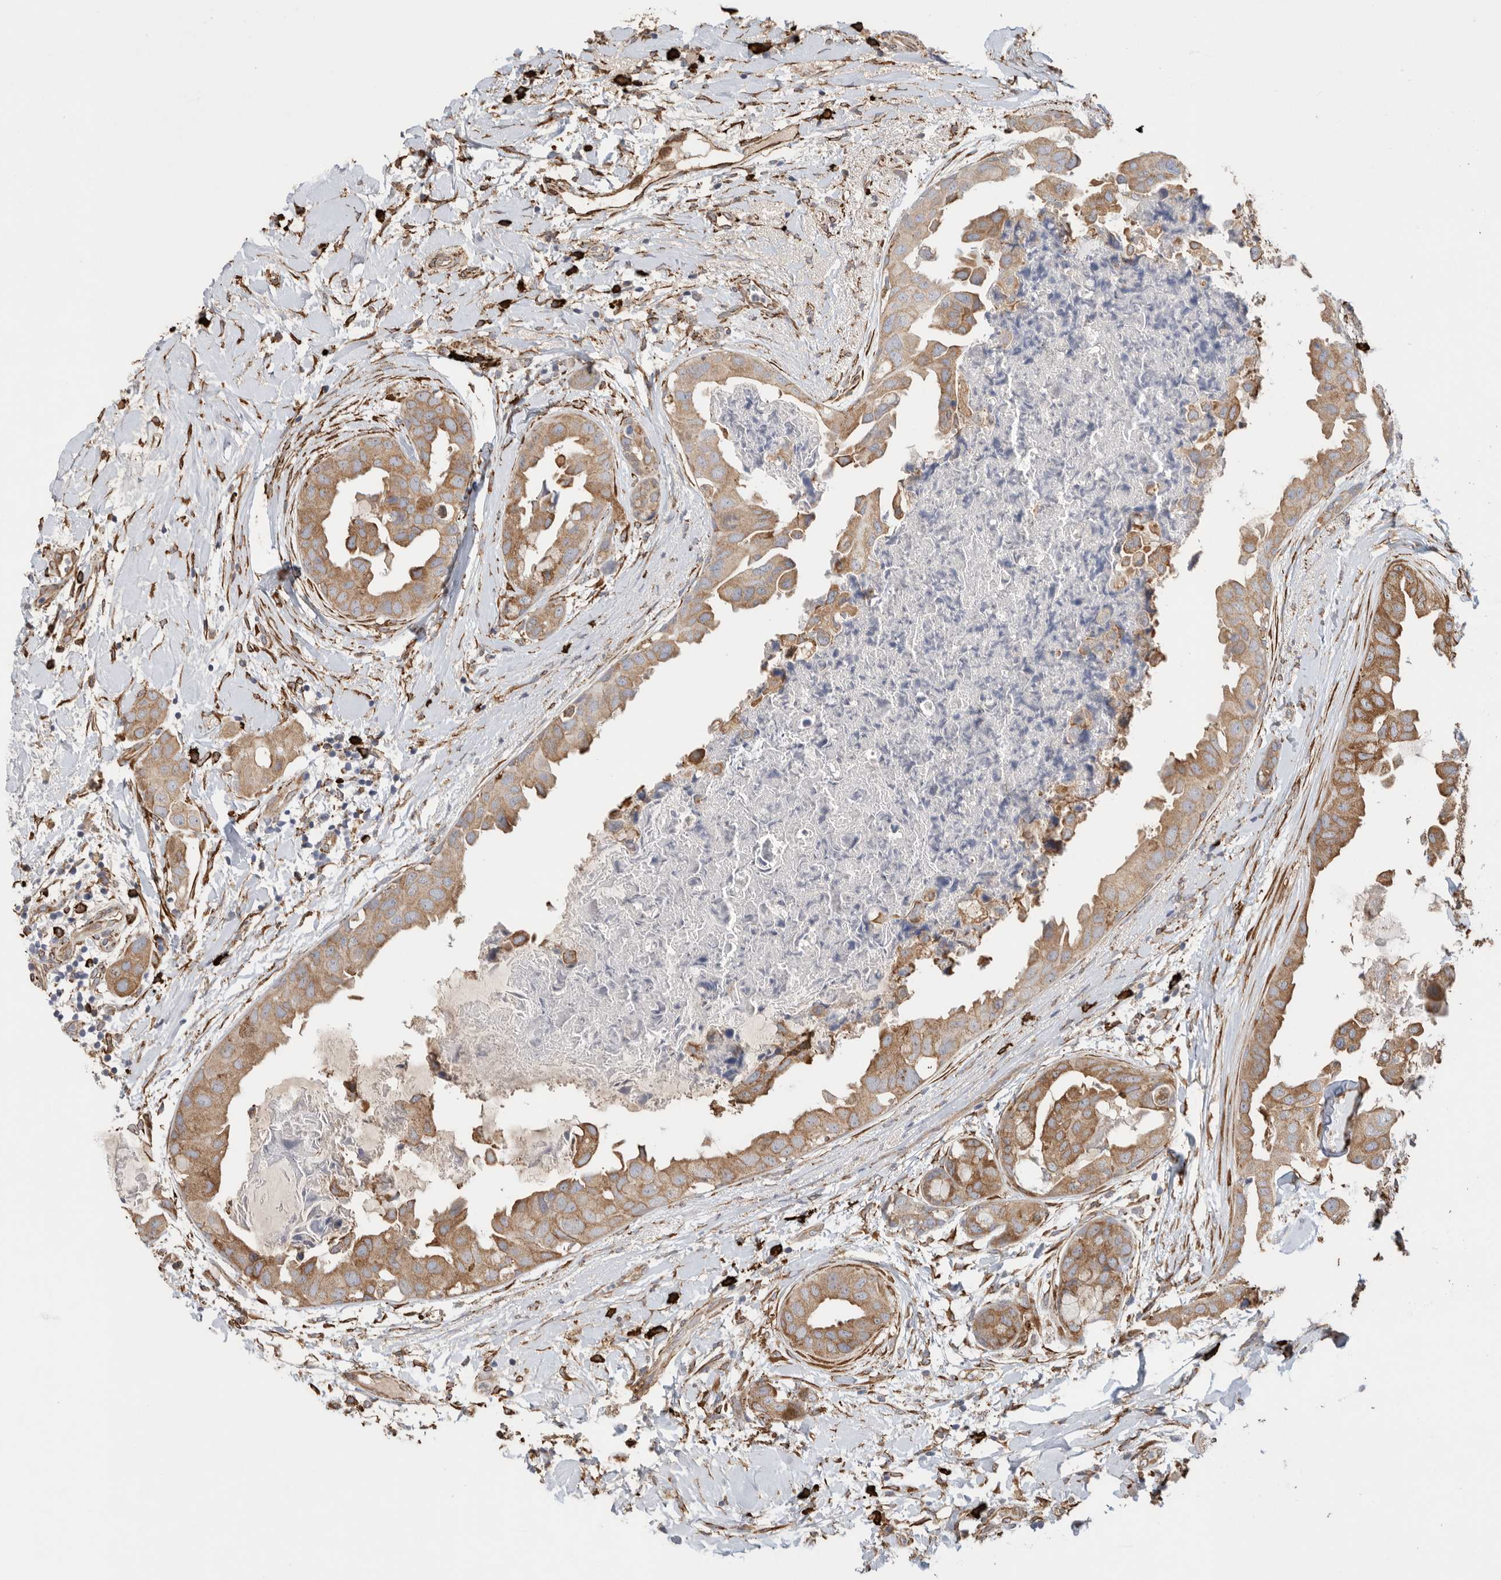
{"staining": {"intensity": "moderate", "quantity": ">75%", "location": "cytoplasmic/membranous"}, "tissue": "breast cancer", "cell_type": "Tumor cells", "image_type": "cancer", "snomed": [{"axis": "morphology", "description": "Duct carcinoma"}, {"axis": "topography", "description": "Breast"}], "caption": "Immunohistochemistry micrograph of neoplastic tissue: breast invasive ductal carcinoma stained using immunohistochemistry exhibits medium levels of moderate protein expression localized specifically in the cytoplasmic/membranous of tumor cells, appearing as a cytoplasmic/membranous brown color.", "gene": "BLOC1S5", "patient": {"sex": "female", "age": 40}}